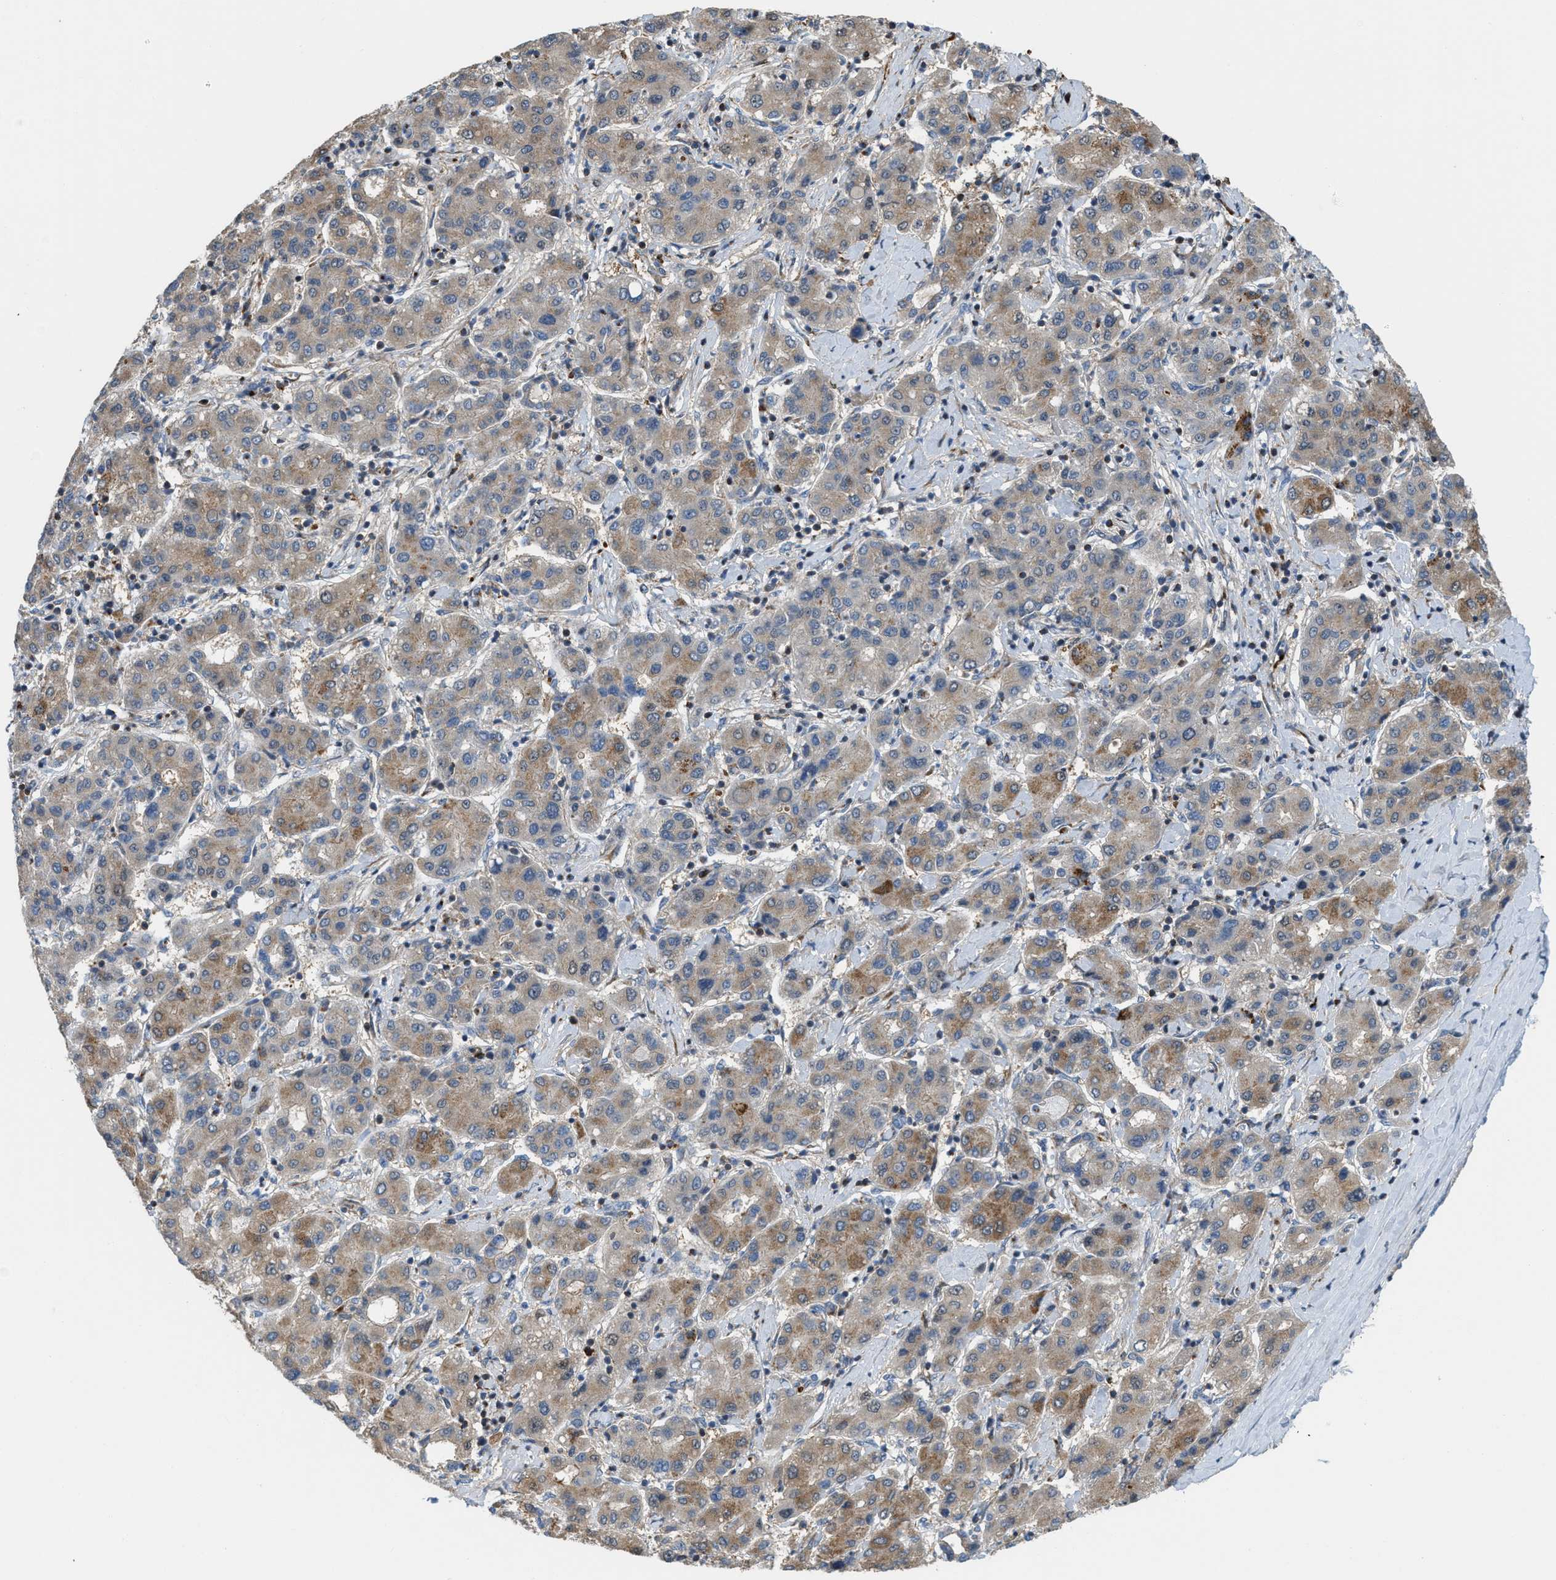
{"staining": {"intensity": "moderate", "quantity": "25%-75%", "location": "cytoplasmic/membranous"}, "tissue": "liver cancer", "cell_type": "Tumor cells", "image_type": "cancer", "snomed": [{"axis": "morphology", "description": "Carcinoma, Hepatocellular, NOS"}, {"axis": "topography", "description": "Liver"}], "caption": "Protein expression analysis of liver cancer shows moderate cytoplasmic/membranous staining in approximately 25%-75% of tumor cells. (DAB (3,3'-diaminobenzidine) = brown stain, brightfield microscopy at high magnification).", "gene": "DIPK1A", "patient": {"sex": "male", "age": 65}}